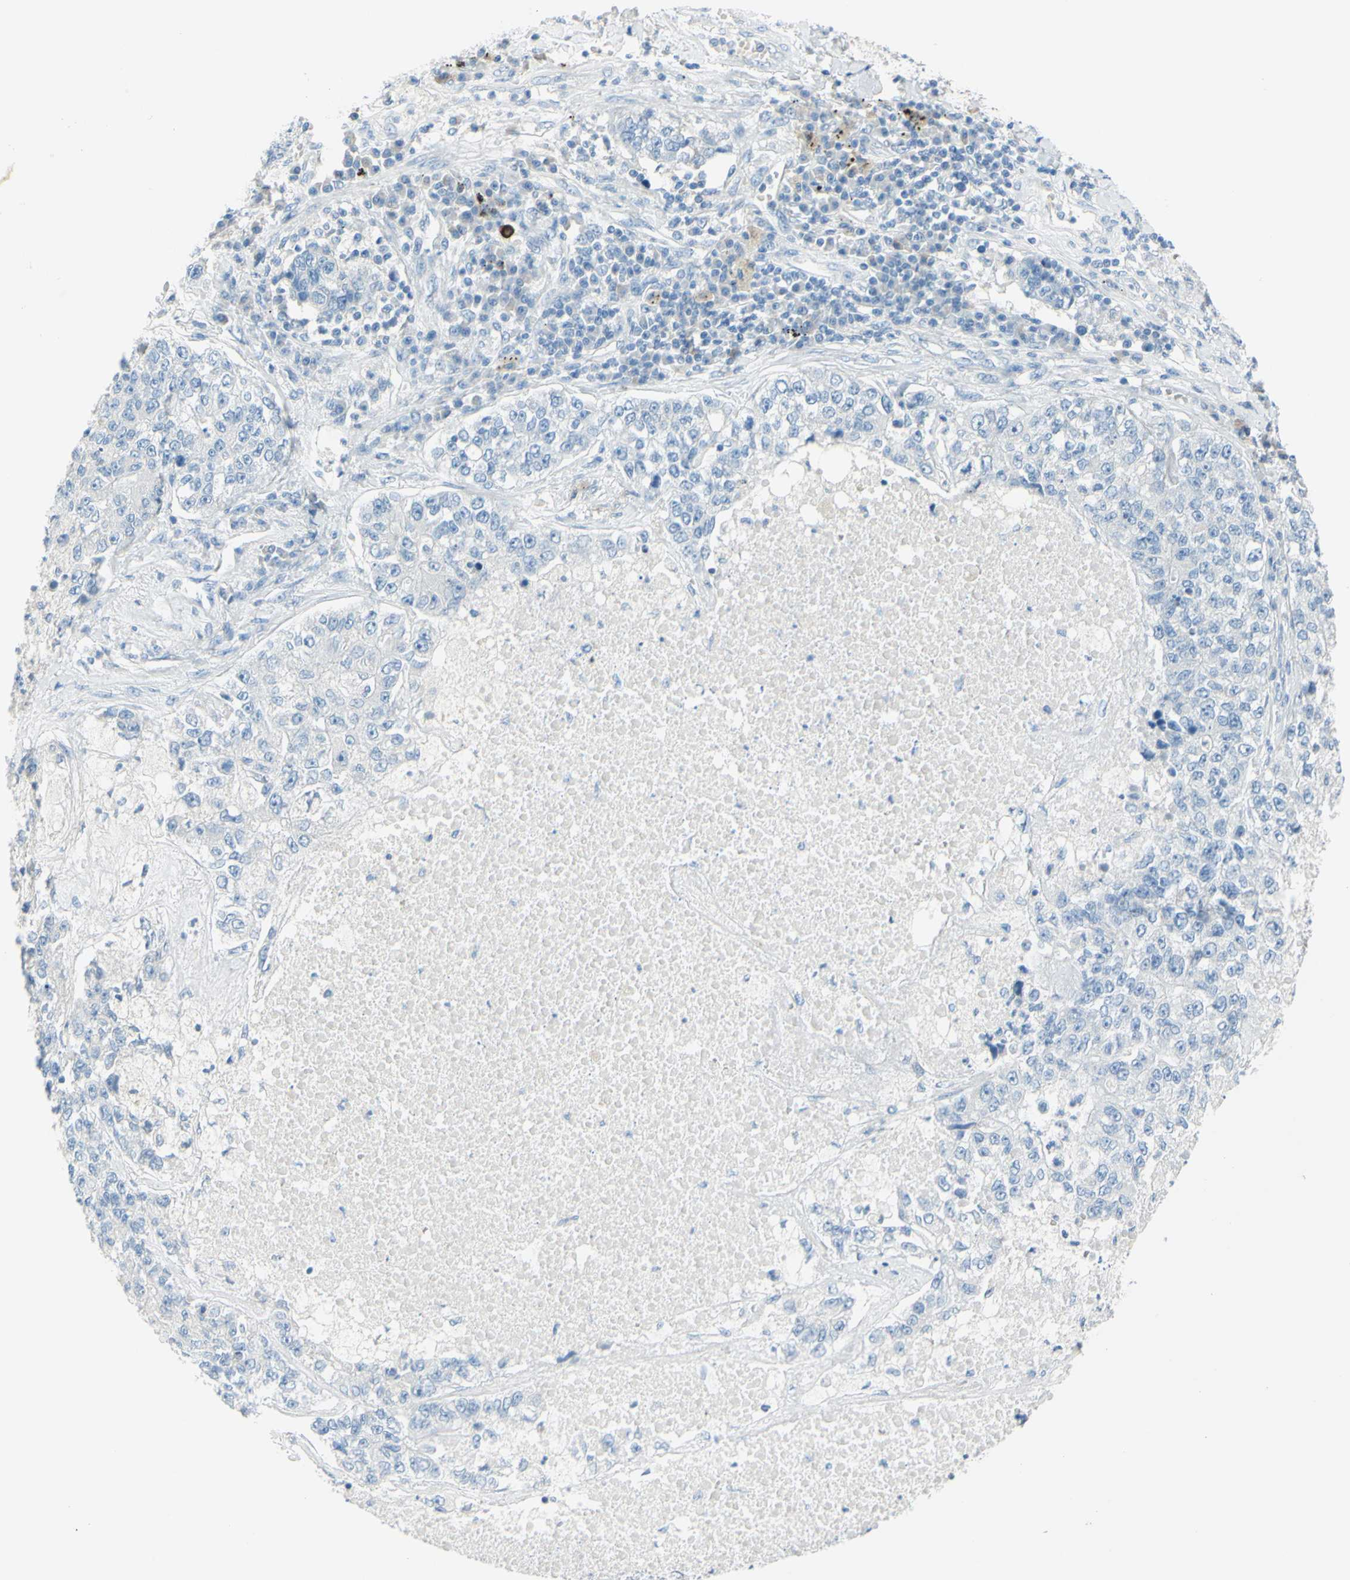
{"staining": {"intensity": "negative", "quantity": "none", "location": "none"}, "tissue": "lung cancer", "cell_type": "Tumor cells", "image_type": "cancer", "snomed": [{"axis": "morphology", "description": "Adenocarcinoma, NOS"}, {"axis": "topography", "description": "Lung"}], "caption": "Immunohistochemical staining of lung cancer displays no significant expression in tumor cells.", "gene": "DCT", "patient": {"sex": "male", "age": 49}}